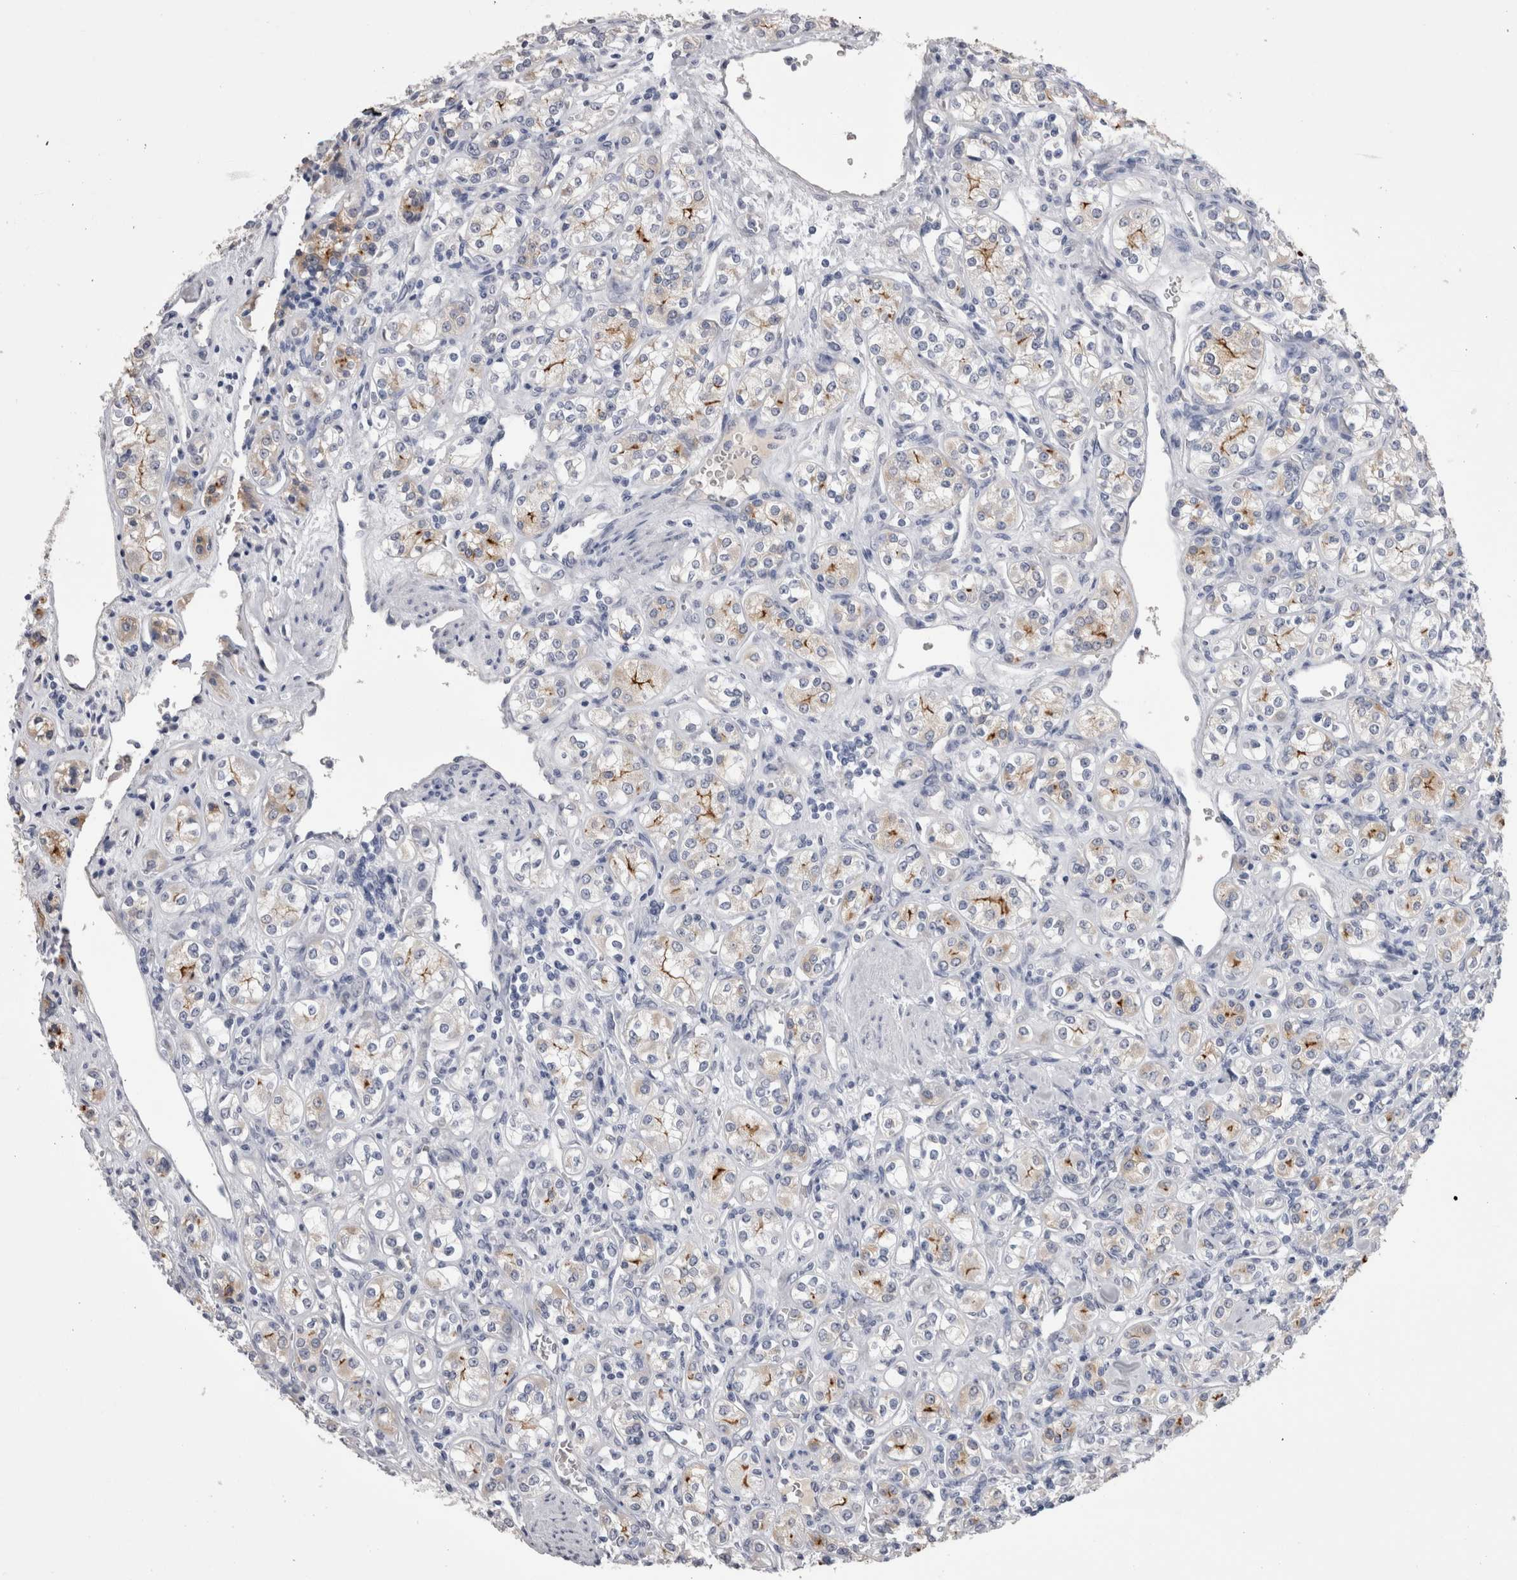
{"staining": {"intensity": "moderate", "quantity": "<25%", "location": "cytoplasmic/membranous"}, "tissue": "renal cancer", "cell_type": "Tumor cells", "image_type": "cancer", "snomed": [{"axis": "morphology", "description": "Adenocarcinoma, NOS"}, {"axis": "topography", "description": "Kidney"}], "caption": "A high-resolution histopathology image shows IHC staining of renal cancer (adenocarcinoma), which demonstrates moderate cytoplasmic/membranous expression in about <25% of tumor cells.", "gene": "CDHR5", "patient": {"sex": "male", "age": 77}}